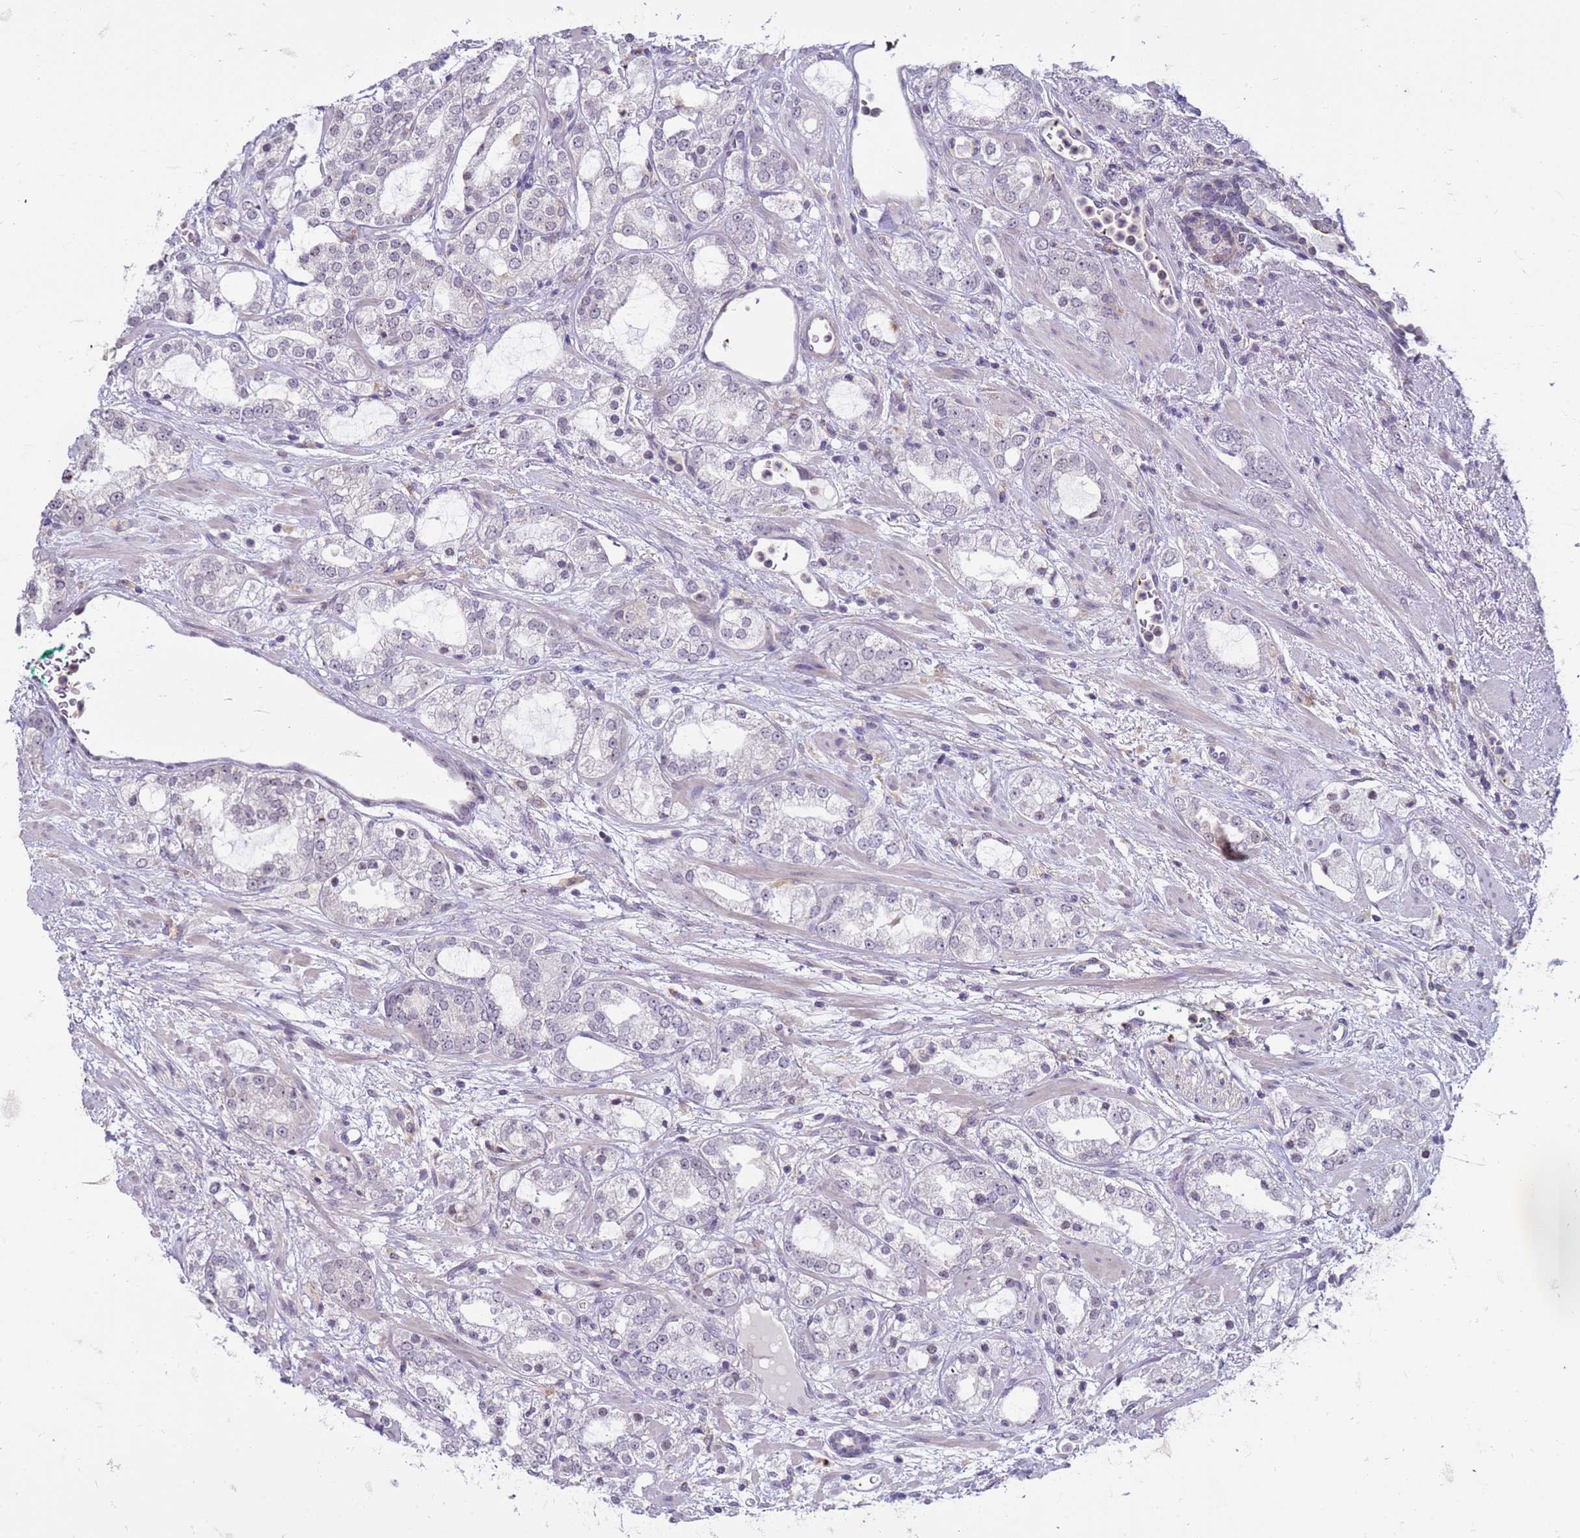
{"staining": {"intensity": "negative", "quantity": "none", "location": "none"}, "tissue": "prostate cancer", "cell_type": "Tumor cells", "image_type": "cancer", "snomed": [{"axis": "morphology", "description": "Adenocarcinoma, High grade"}, {"axis": "topography", "description": "Prostate"}], "caption": "IHC image of human prostate cancer stained for a protein (brown), which displays no staining in tumor cells.", "gene": "SLC15A3", "patient": {"sex": "male", "age": 64}}